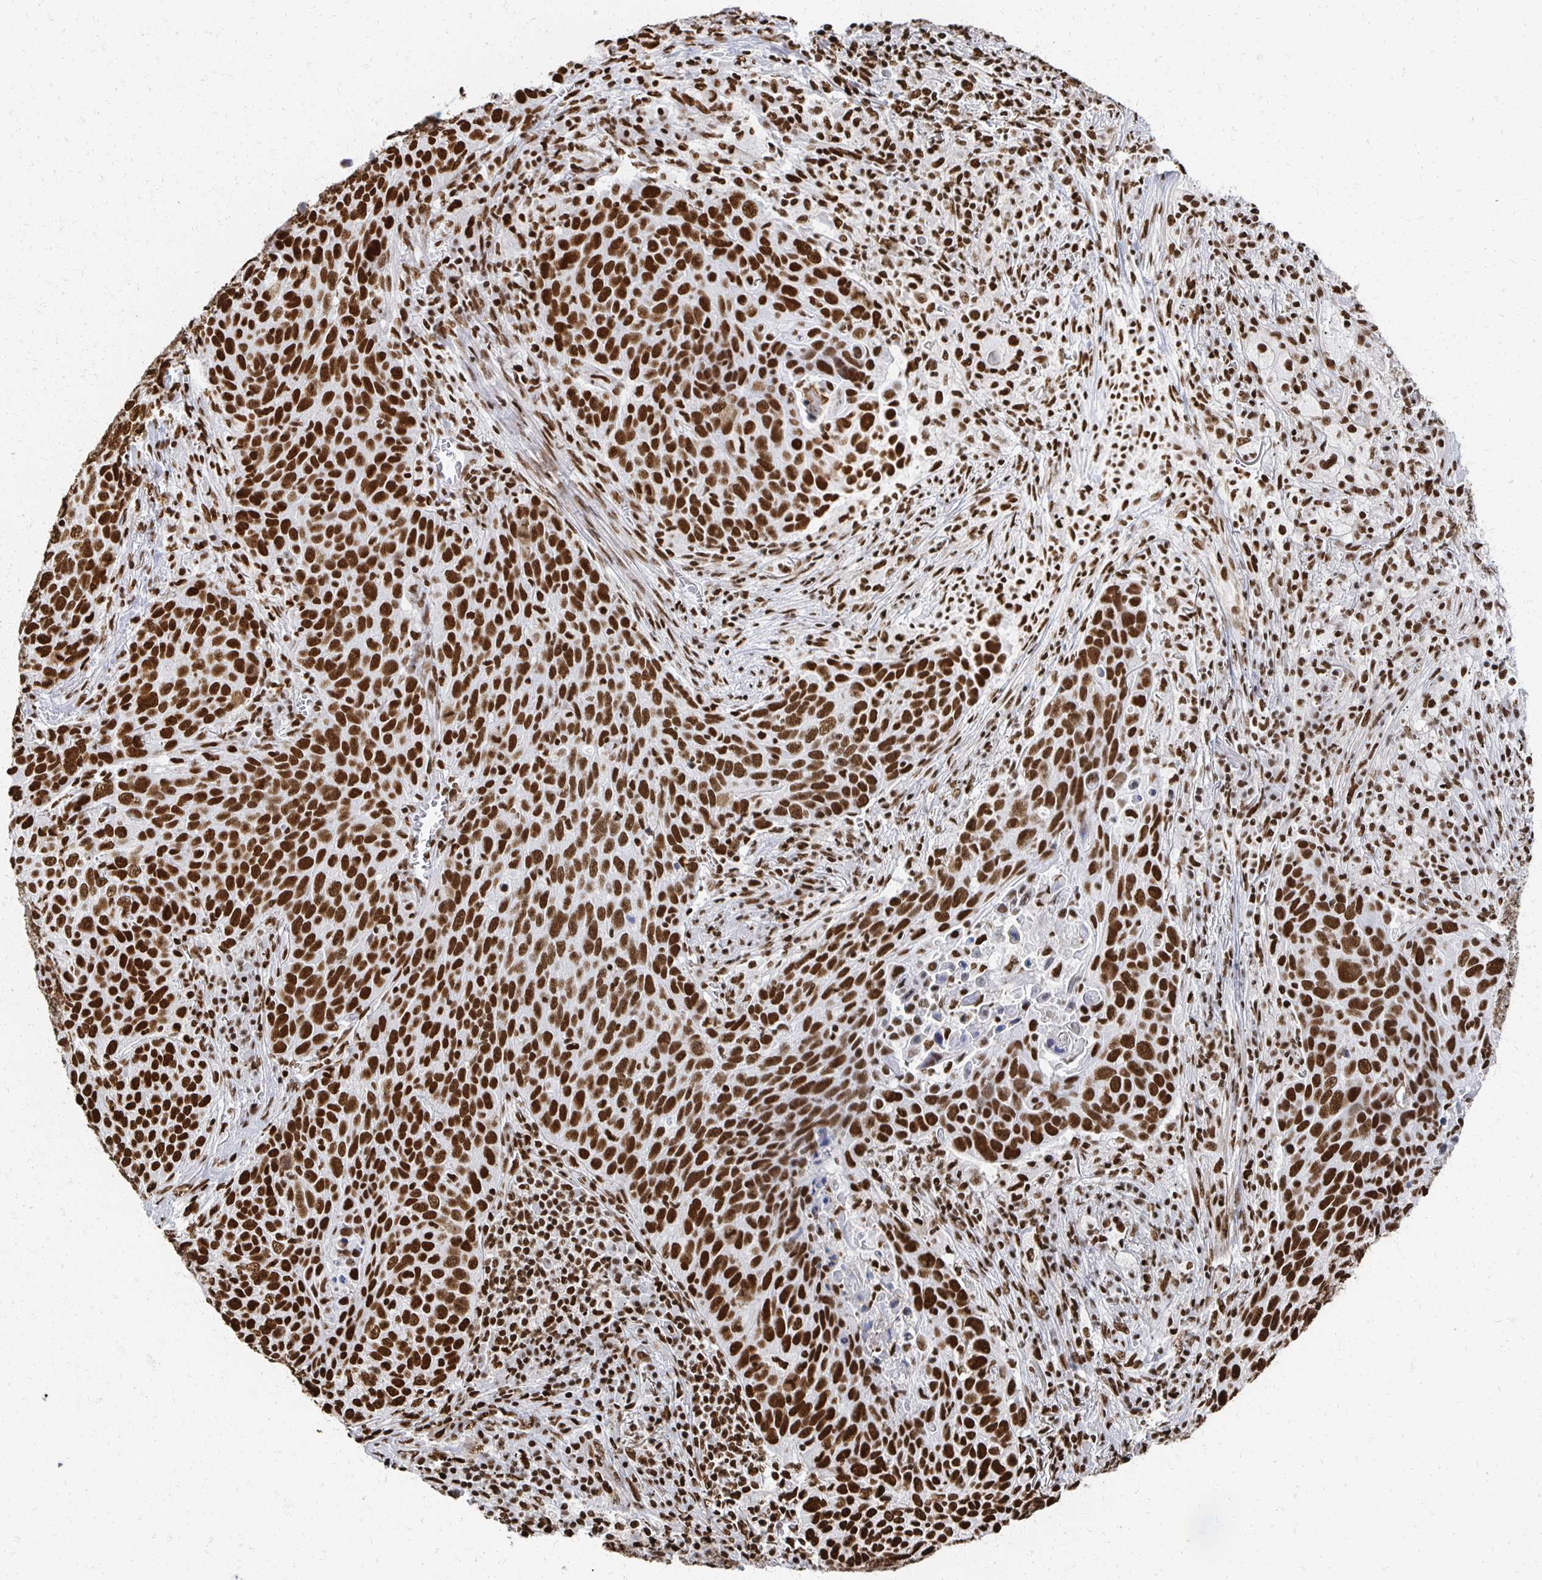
{"staining": {"intensity": "strong", "quantity": ">75%", "location": "nuclear"}, "tissue": "lung cancer", "cell_type": "Tumor cells", "image_type": "cancer", "snomed": [{"axis": "morphology", "description": "Squamous cell carcinoma, NOS"}, {"axis": "topography", "description": "Lung"}], "caption": "This is a micrograph of IHC staining of lung squamous cell carcinoma, which shows strong expression in the nuclear of tumor cells.", "gene": "RBBP7", "patient": {"sex": "male", "age": 78}}